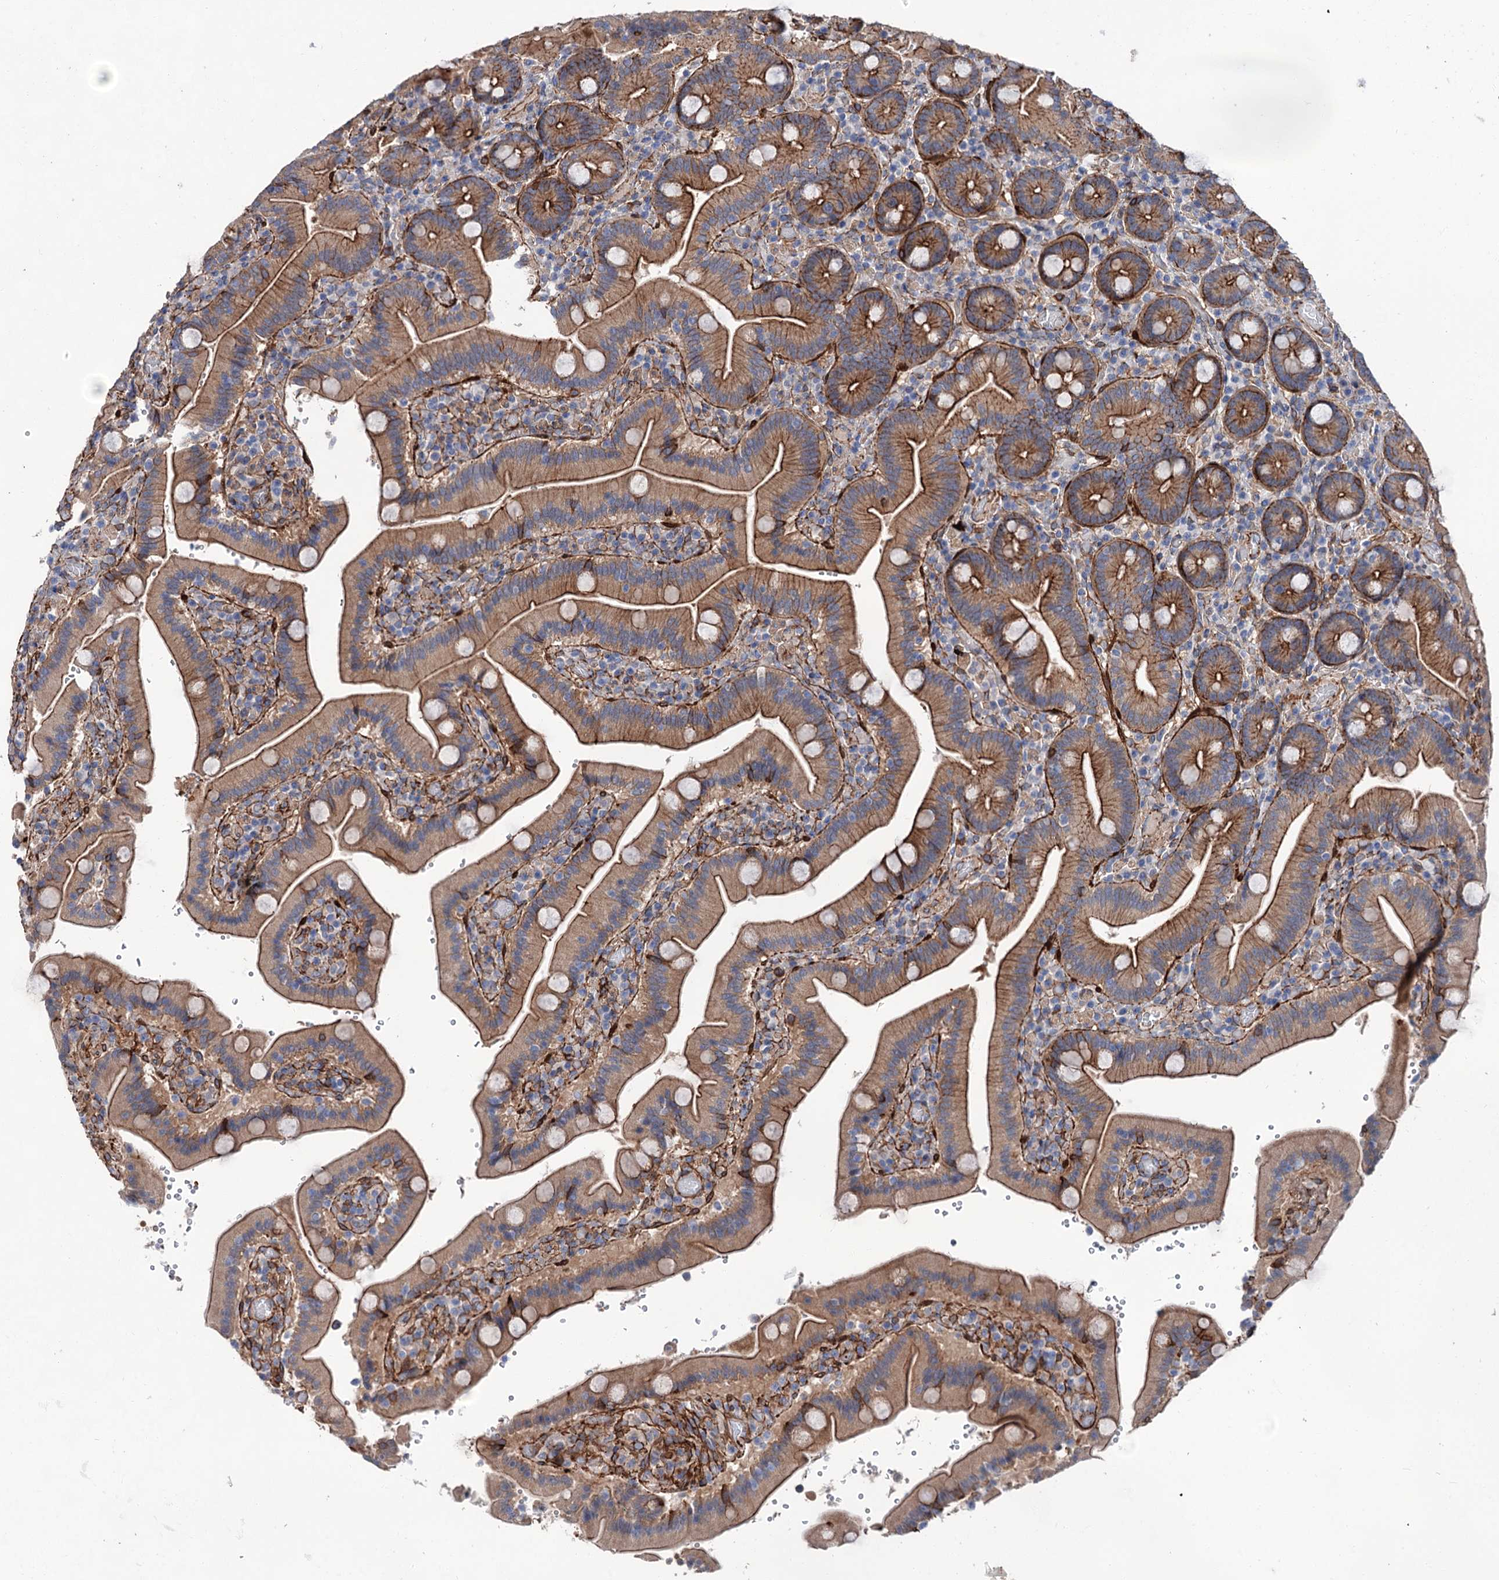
{"staining": {"intensity": "strong", "quantity": ">75%", "location": "cytoplasmic/membranous"}, "tissue": "duodenum", "cell_type": "Glandular cells", "image_type": "normal", "snomed": [{"axis": "morphology", "description": "Normal tissue, NOS"}, {"axis": "topography", "description": "Duodenum"}], "caption": "This is a histology image of immunohistochemistry (IHC) staining of normal duodenum, which shows strong staining in the cytoplasmic/membranous of glandular cells.", "gene": "TMTC3", "patient": {"sex": "female", "age": 62}}